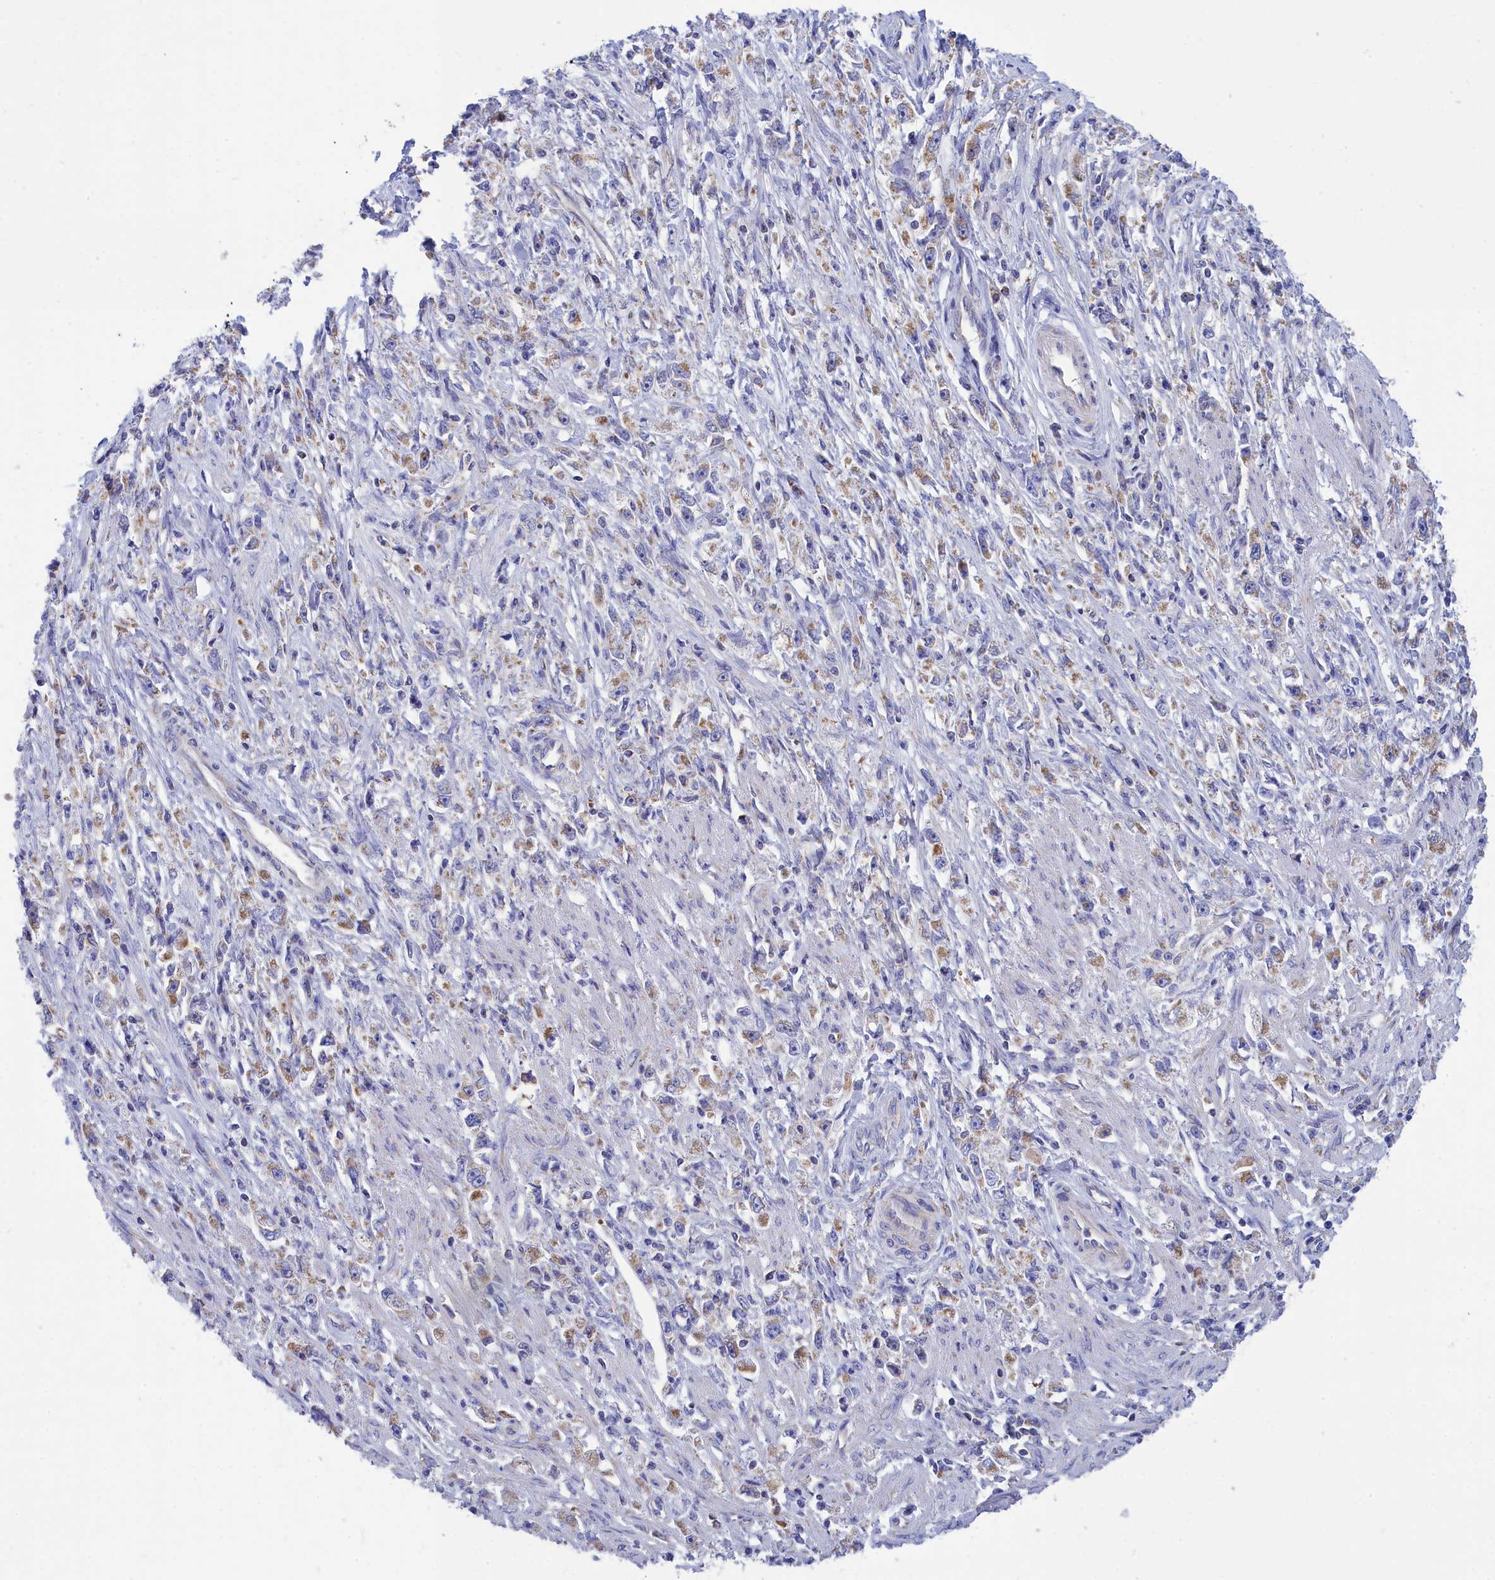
{"staining": {"intensity": "moderate", "quantity": ">75%", "location": "cytoplasmic/membranous"}, "tissue": "stomach cancer", "cell_type": "Tumor cells", "image_type": "cancer", "snomed": [{"axis": "morphology", "description": "Adenocarcinoma, NOS"}, {"axis": "topography", "description": "Stomach"}], "caption": "Immunohistochemical staining of stomach cancer (adenocarcinoma) exhibits medium levels of moderate cytoplasmic/membranous expression in about >75% of tumor cells. The protein is shown in brown color, while the nuclei are stained blue.", "gene": "CCRL2", "patient": {"sex": "female", "age": 59}}